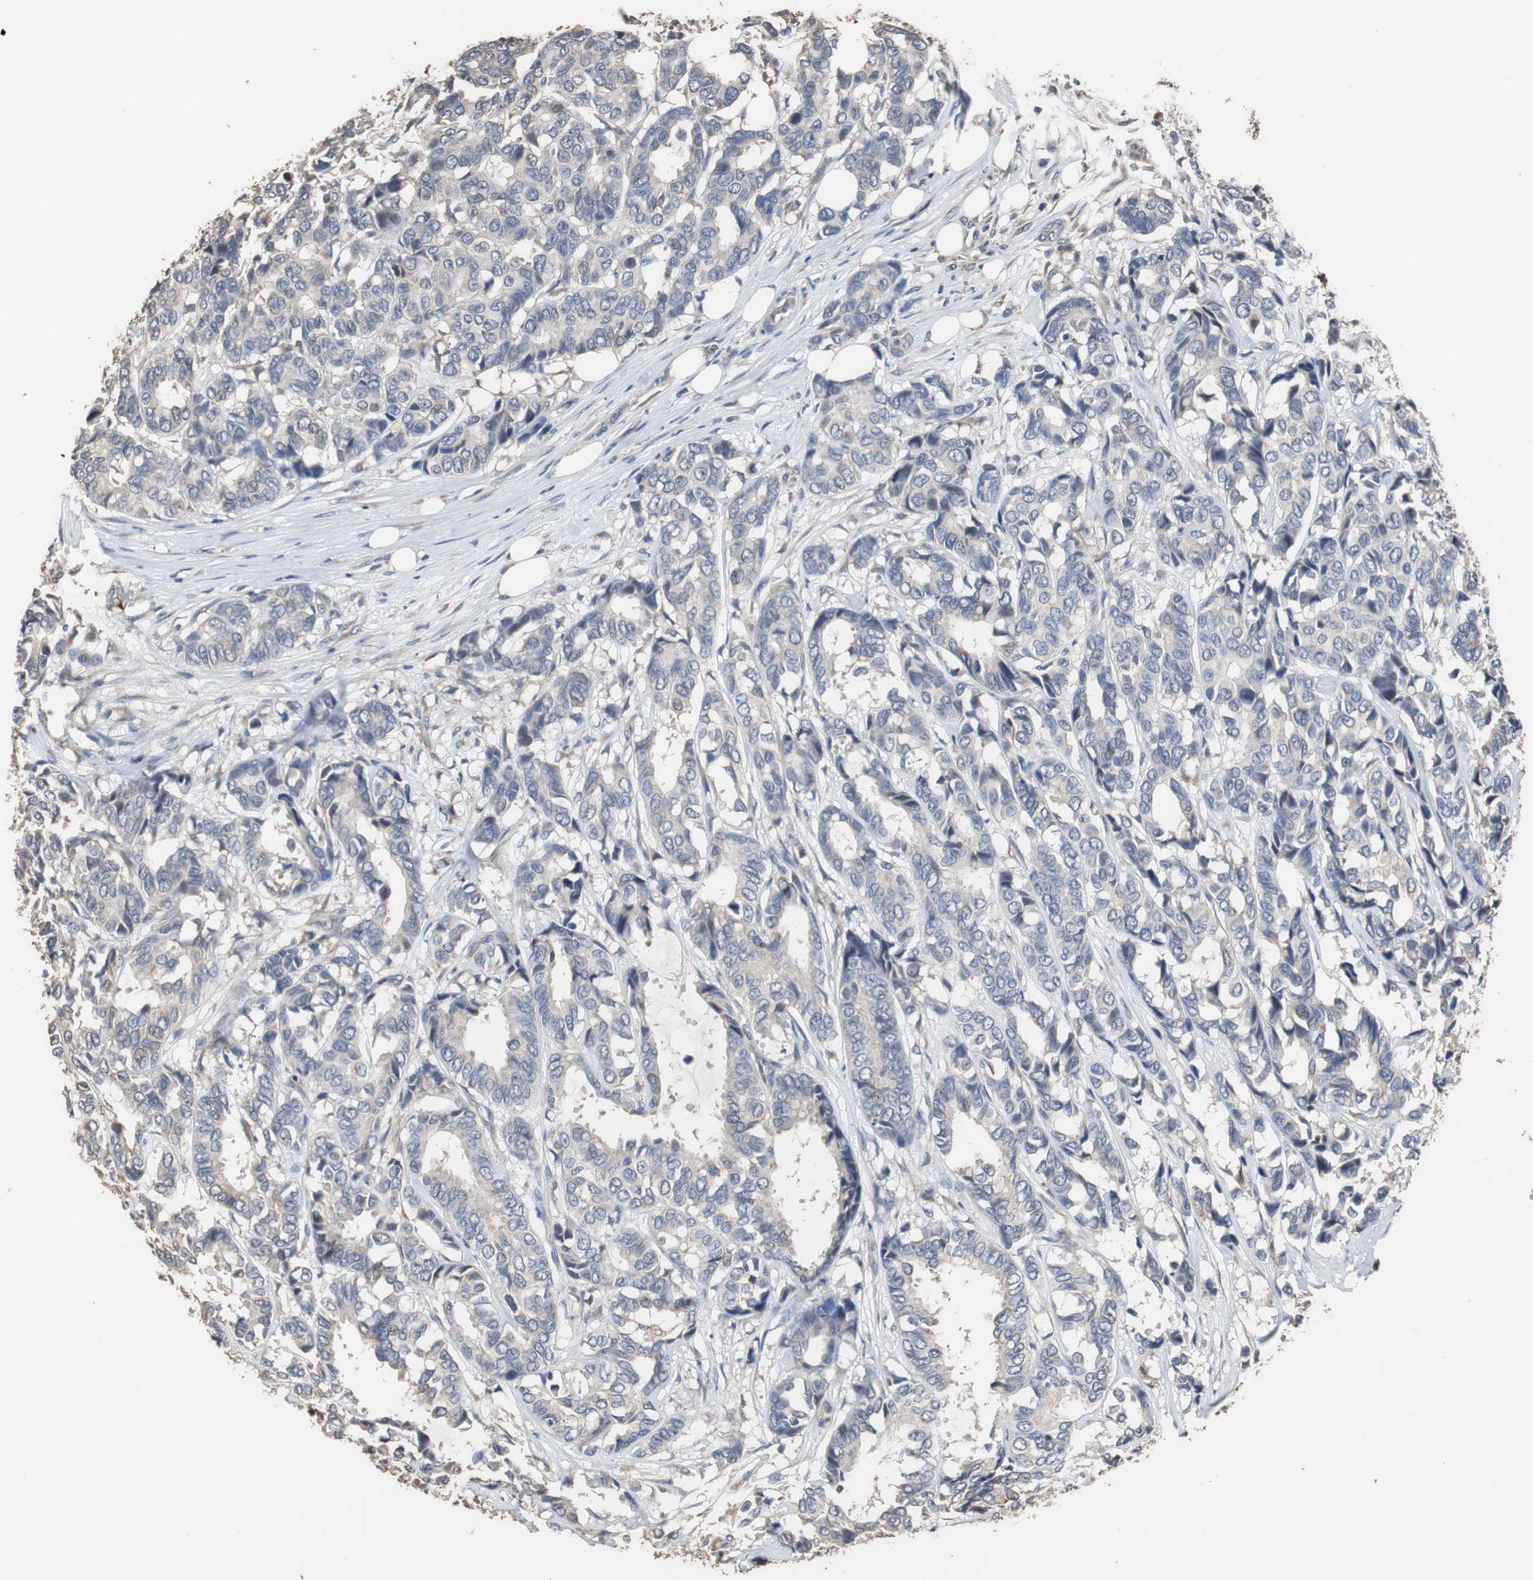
{"staining": {"intensity": "negative", "quantity": "none", "location": "none"}, "tissue": "breast cancer", "cell_type": "Tumor cells", "image_type": "cancer", "snomed": [{"axis": "morphology", "description": "Duct carcinoma"}, {"axis": "topography", "description": "Breast"}], "caption": "High magnification brightfield microscopy of infiltrating ductal carcinoma (breast) stained with DAB (3,3'-diaminobenzidine) (brown) and counterstained with hematoxylin (blue): tumor cells show no significant expression. The staining is performed using DAB brown chromogen with nuclei counter-stained in using hematoxylin.", "gene": "SCIMP", "patient": {"sex": "female", "age": 87}}